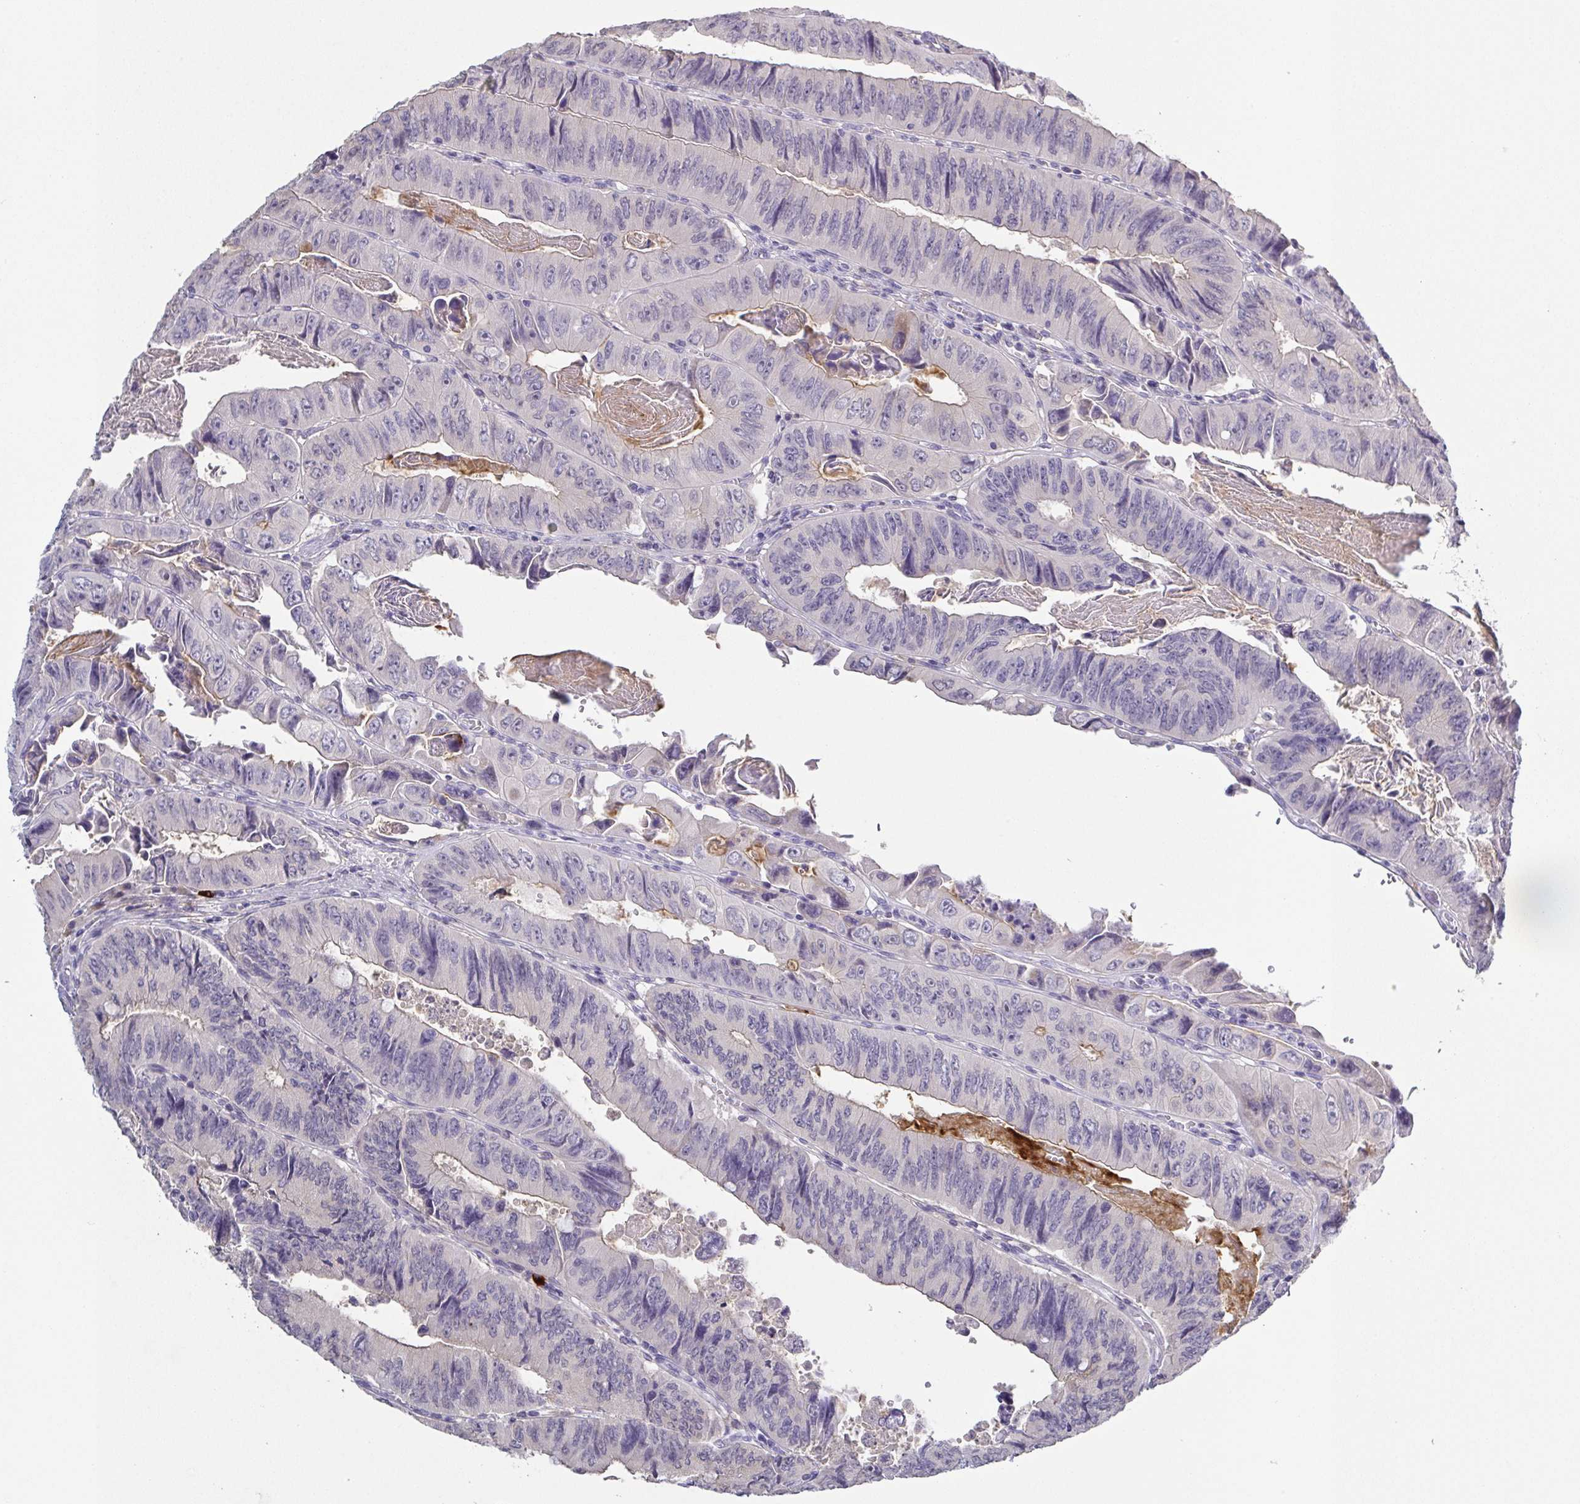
{"staining": {"intensity": "negative", "quantity": "none", "location": "none"}, "tissue": "colorectal cancer", "cell_type": "Tumor cells", "image_type": "cancer", "snomed": [{"axis": "morphology", "description": "Adenocarcinoma, NOS"}, {"axis": "topography", "description": "Colon"}], "caption": "Immunohistochemistry image of neoplastic tissue: human colorectal cancer (adenocarcinoma) stained with DAB (3,3'-diaminobenzidine) demonstrates no significant protein positivity in tumor cells.", "gene": "RNASE7", "patient": {"sex": "female", "age": 84}}